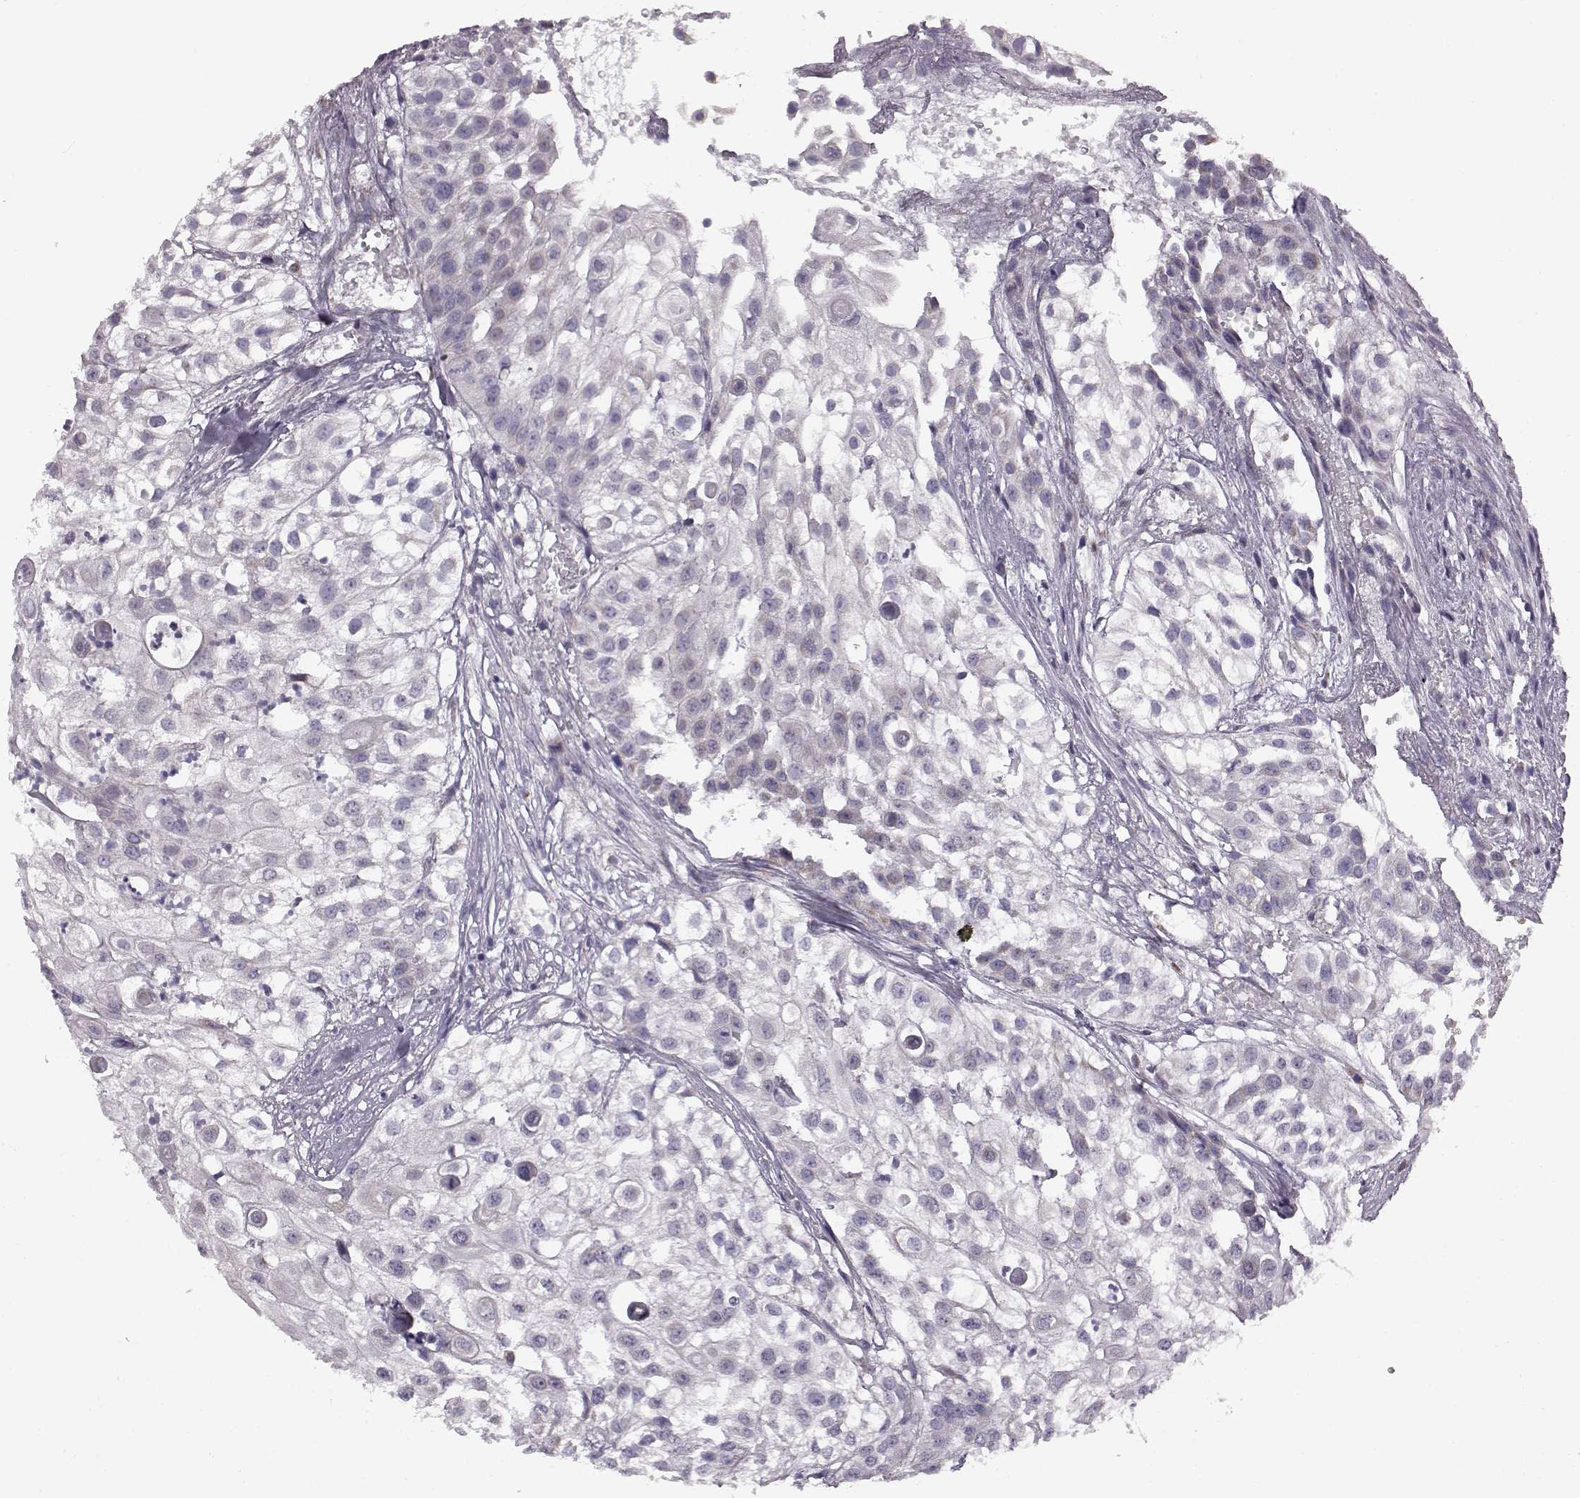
{"staining": {"intensity": "negative", "quantity": "none", "location": "none"}, "tissue": "urothelial cancer", "cell_type": "Tumor cells", "image_type": "cancer", "snomed": [{"axis": "morphology", "description": "Urothelial carcinoma, High grade"}, {"axis": "topography", "description": "Urinary bladder"}], "caption": "There is no significant staining in tumor cells of urothelial carcinoma (high-grade).", "gene": "FAM8A1", "patient": {"sex": "female", "age": 79}}